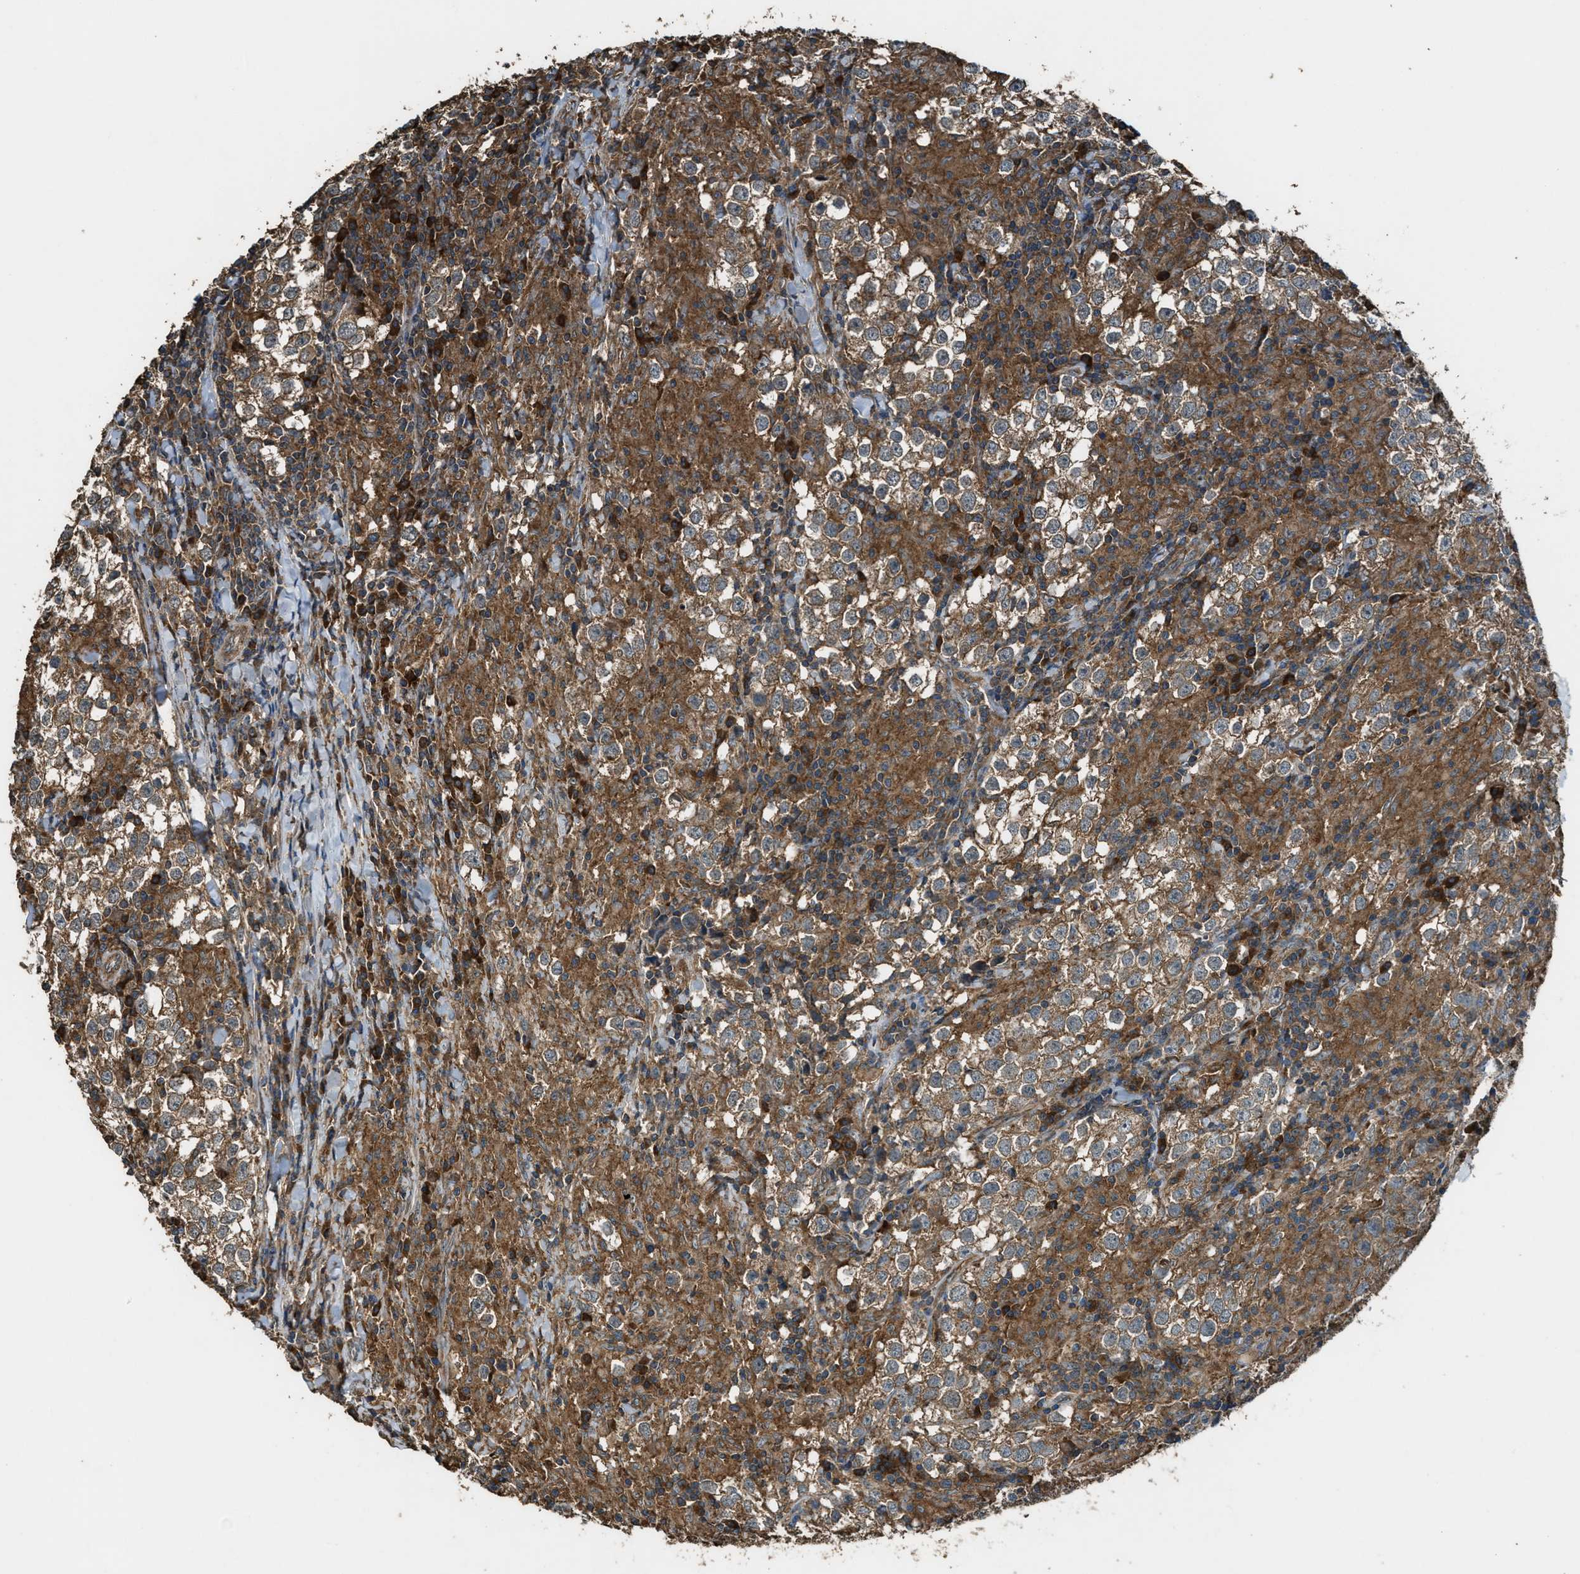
{"staining": {"intensity": "strong", "quantity": ">75%", "location": "cytoplasmic/membranous"}, "tissue": "testis cancer", "cell_type": "Tumor cells", "image_type": "cancer", "snomed": [{"axis": "morphology", "description": "Seminoma, NOS"}, {"axis": "morphology", "description": "Carcinoma, Embryonal, NOS"}, {"axis": "topography", "description": "Testis"}], "caption": "Protein analysis of testis cancer (embryonal carcinoma) tissue displays strong cytoplasmic/membranous staining in approximately >75% of tumor cells.", "gene": "MAP3K8", "patient": {"sex": "male", "age": 36}}